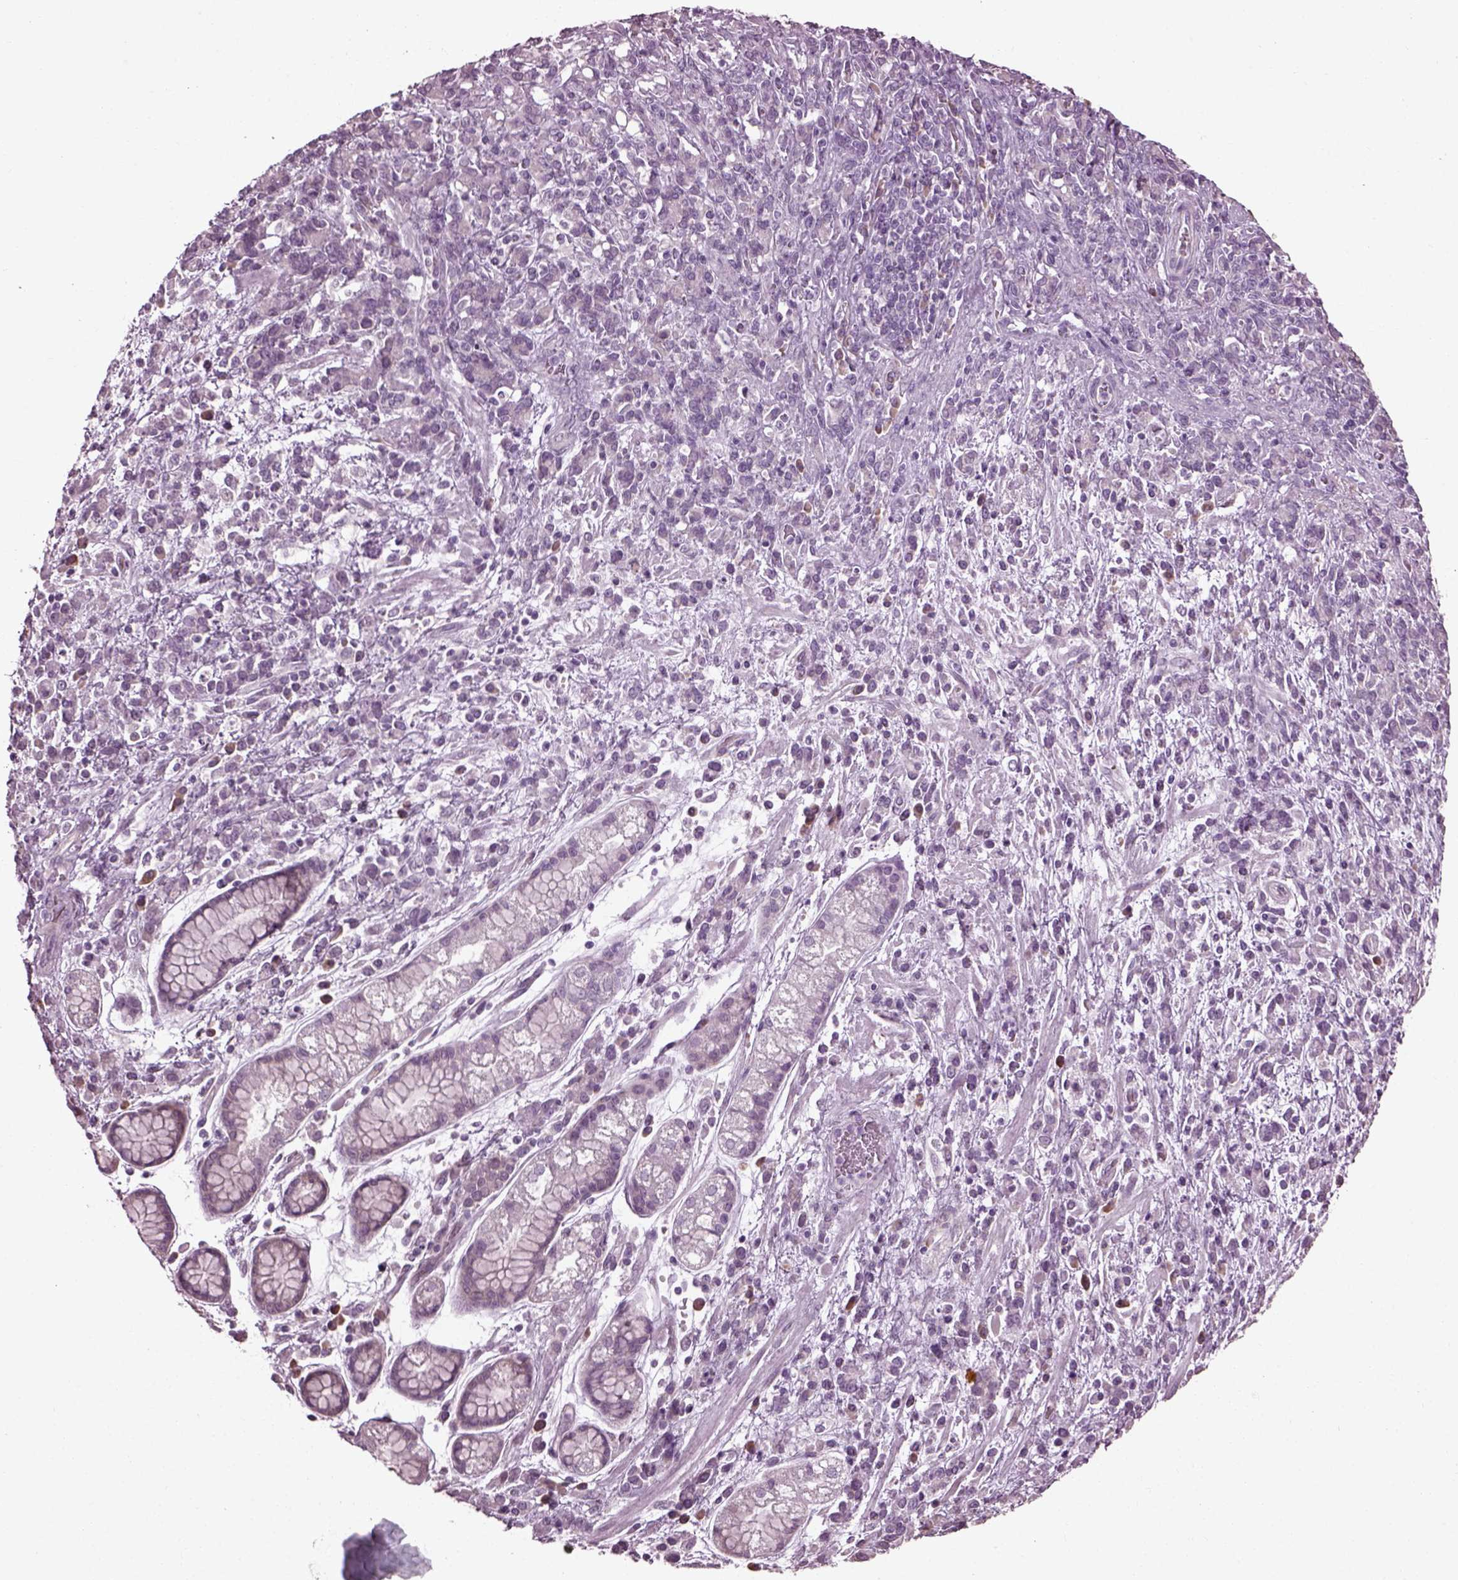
{"staining": {"intensity": "negative", "quantity": "none", "location": "none"}, "tissue": "stomach cancer", "cell_type": "Tumor cells", "image_type": "cancer", "snomed": [{"axis": "morphology", "description": "Adenocarcinoma, NOS"}, {"axis": "topography", "description": "Stomach"}], "caption": "Micrograph shows no protein positivity in tumor cells of stomach cancer (adenocarcinoma) tissue.", "gene": "CABP5", "patient": {"sex": "female", "age": 57}}